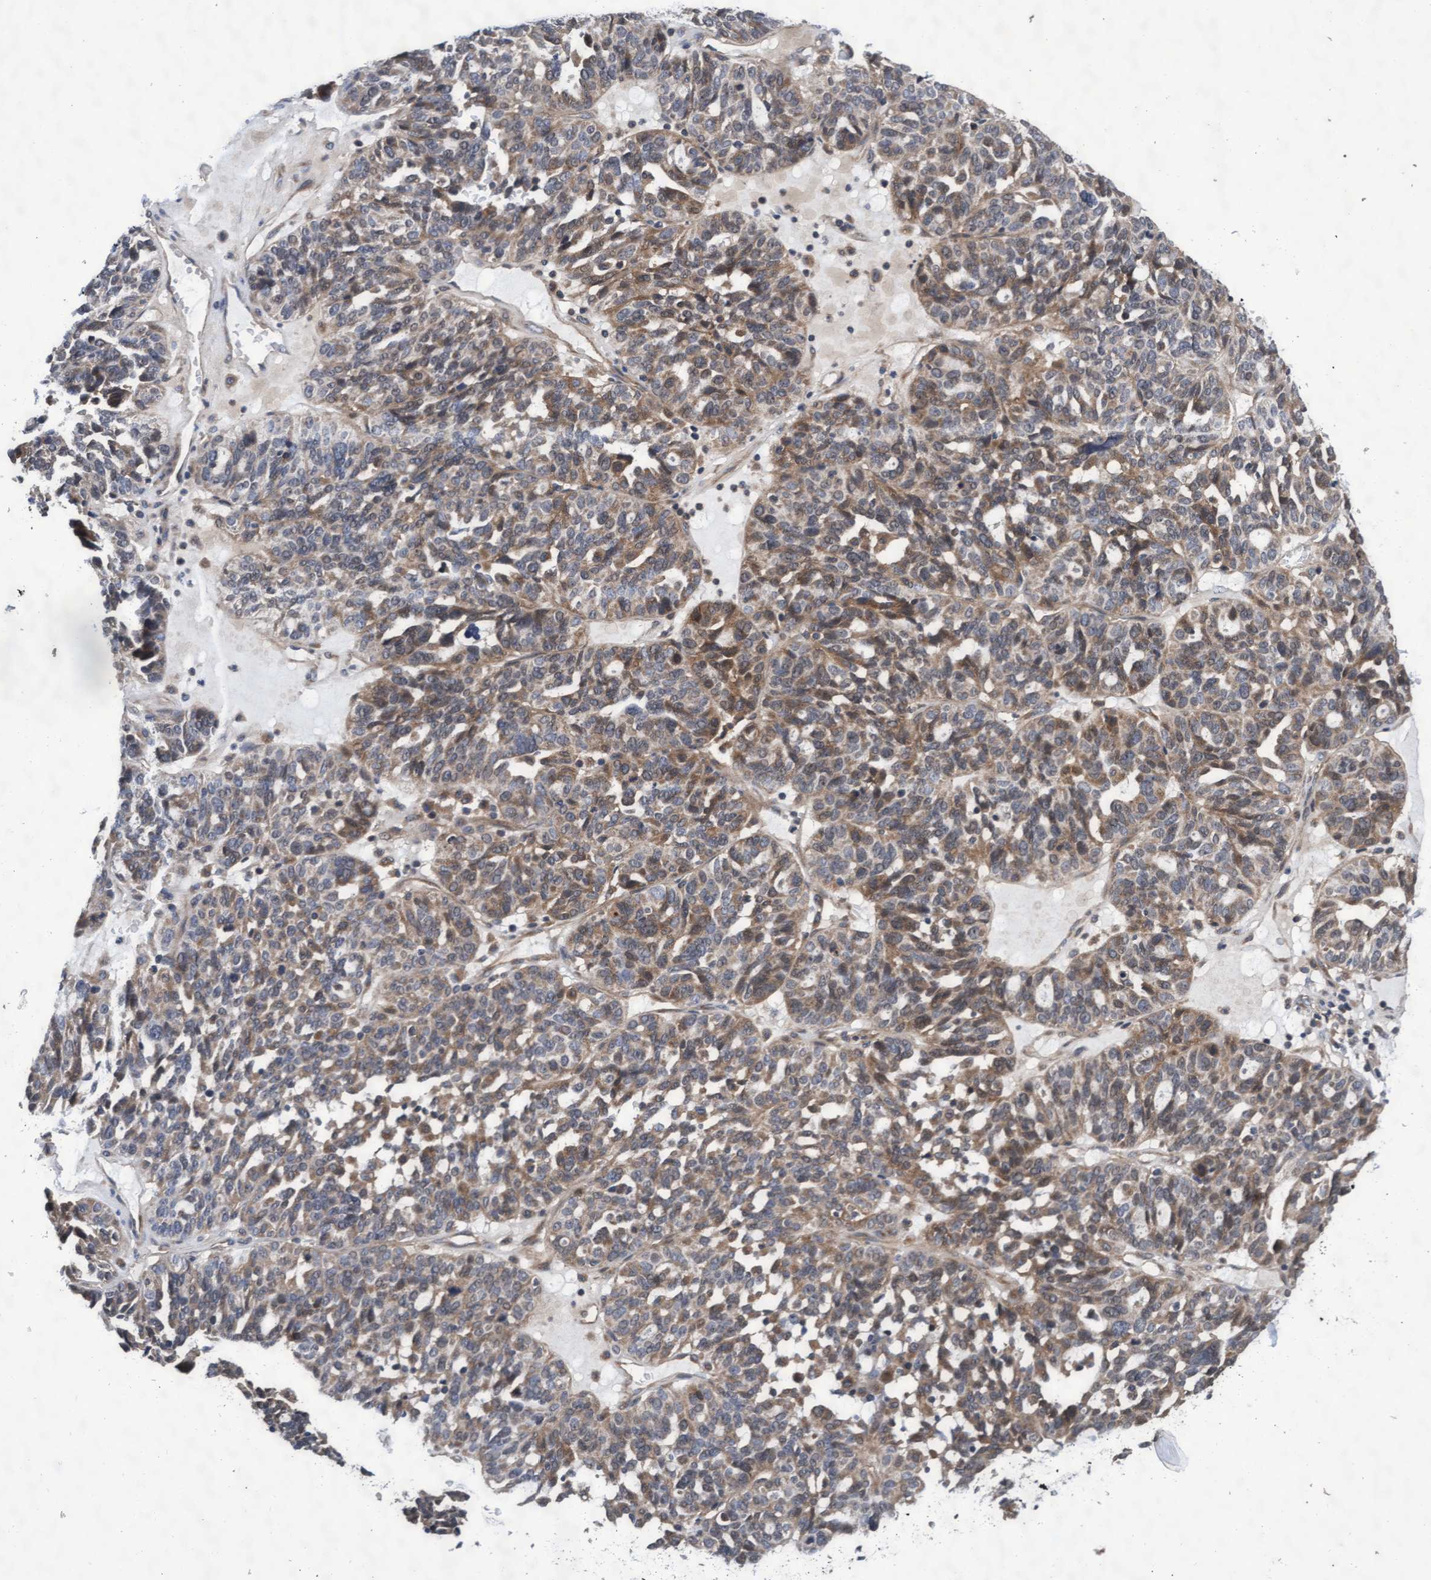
{"staining": {"intensity": "weak", "quantity": "25%-75%", "location": "cytoplasmic/membranous"}, "tissue": "ovarian cancer", "cell_type": "Tumor cells", "image_type": "cancer", "snomed": [{"axis": "morphology", "description": "Cystadenocarcinoma, serous, NOS"}, {"axis": "topography", "description": "Ovary"}], "caption": "Human ovarian cancer stained for a protein (brown) exhibits weak cytoplasmic/membranous positive positivity in about 25%-75% of tumor cells.", "gene": "EFCAB13", "patient": {"sex": "female", "age": 59}}